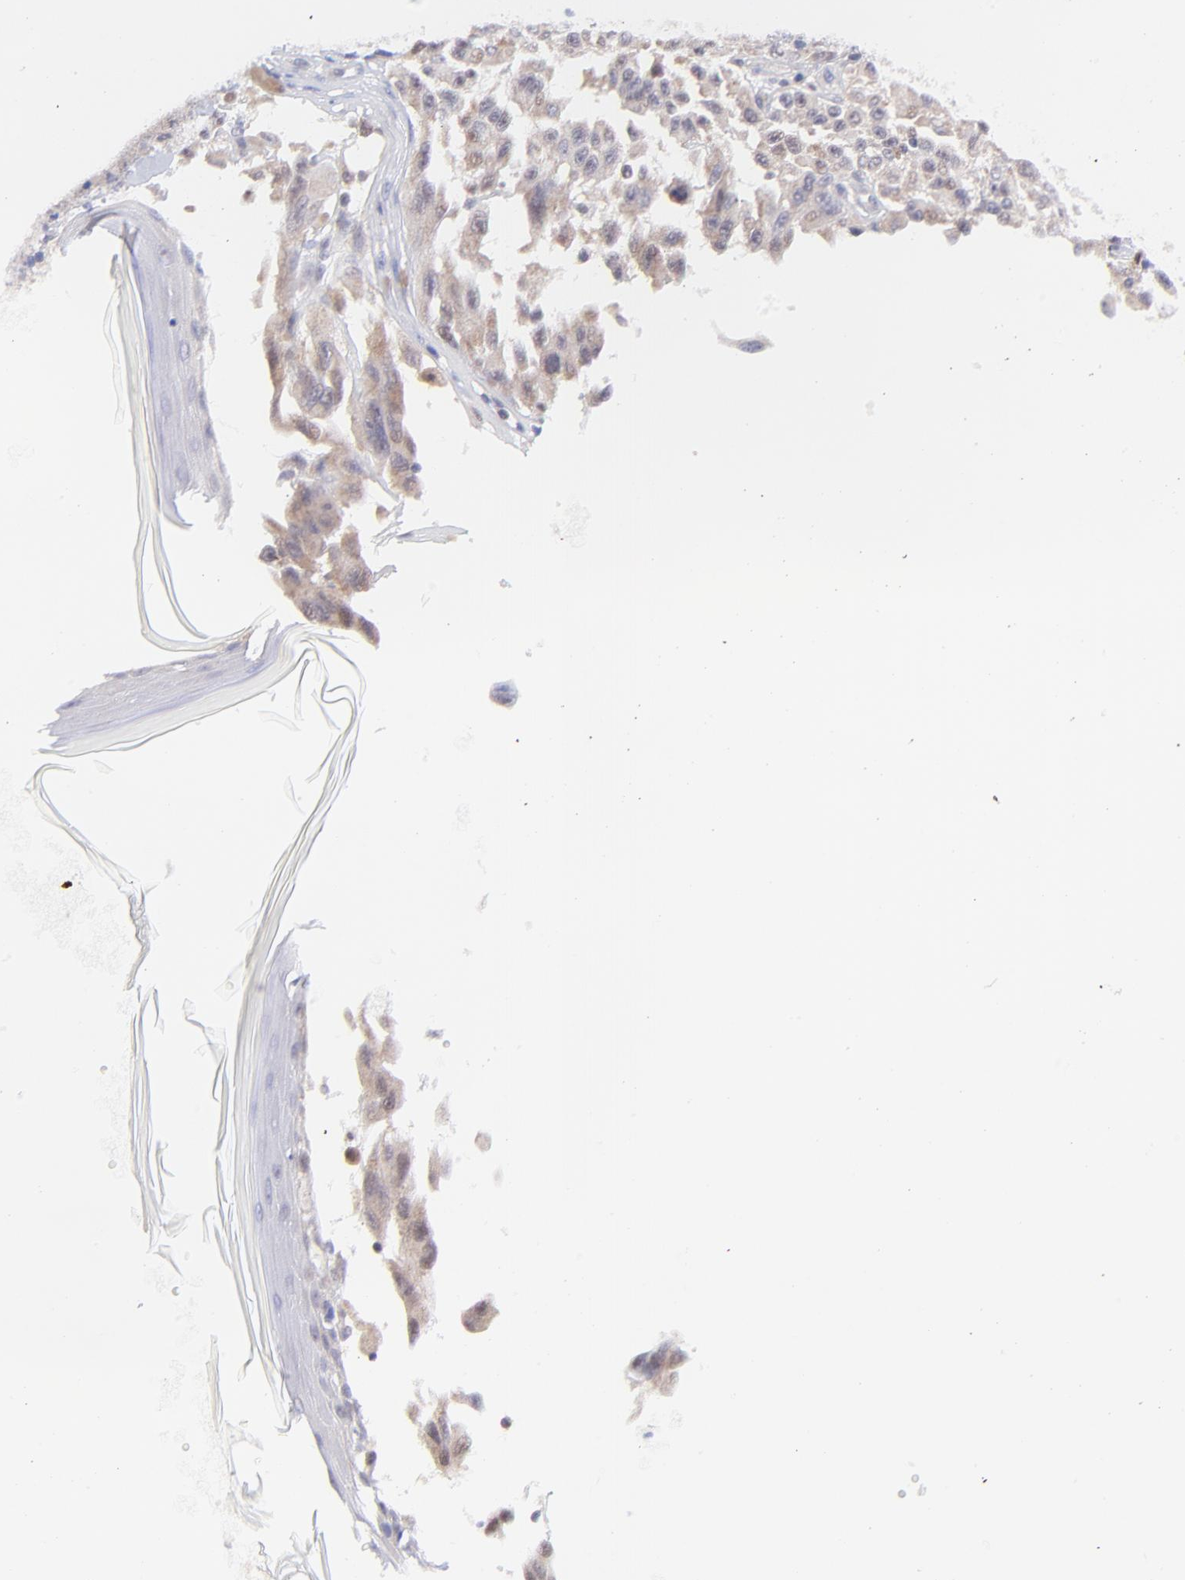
{"staining": {"intensity": "weak", "quantity": "<25%", "location": "cytoplasmic/membranous,nuclear"}, "tissue": "melanoma", "cell_type": "Tumor cells", "image_type": "cancer", "snomed": [{"axis": "morphology", "description": "Malignant melanoma, NOS"}, {"axis": "topography", "description": "Skin"}], "caption": "This is an immunohistochemistry photomicrograph of human malignant melanoma. There is no positivity in tumor cells.", "gene": "PBDC1", "patient": {"sex": "male", "age": 30}}